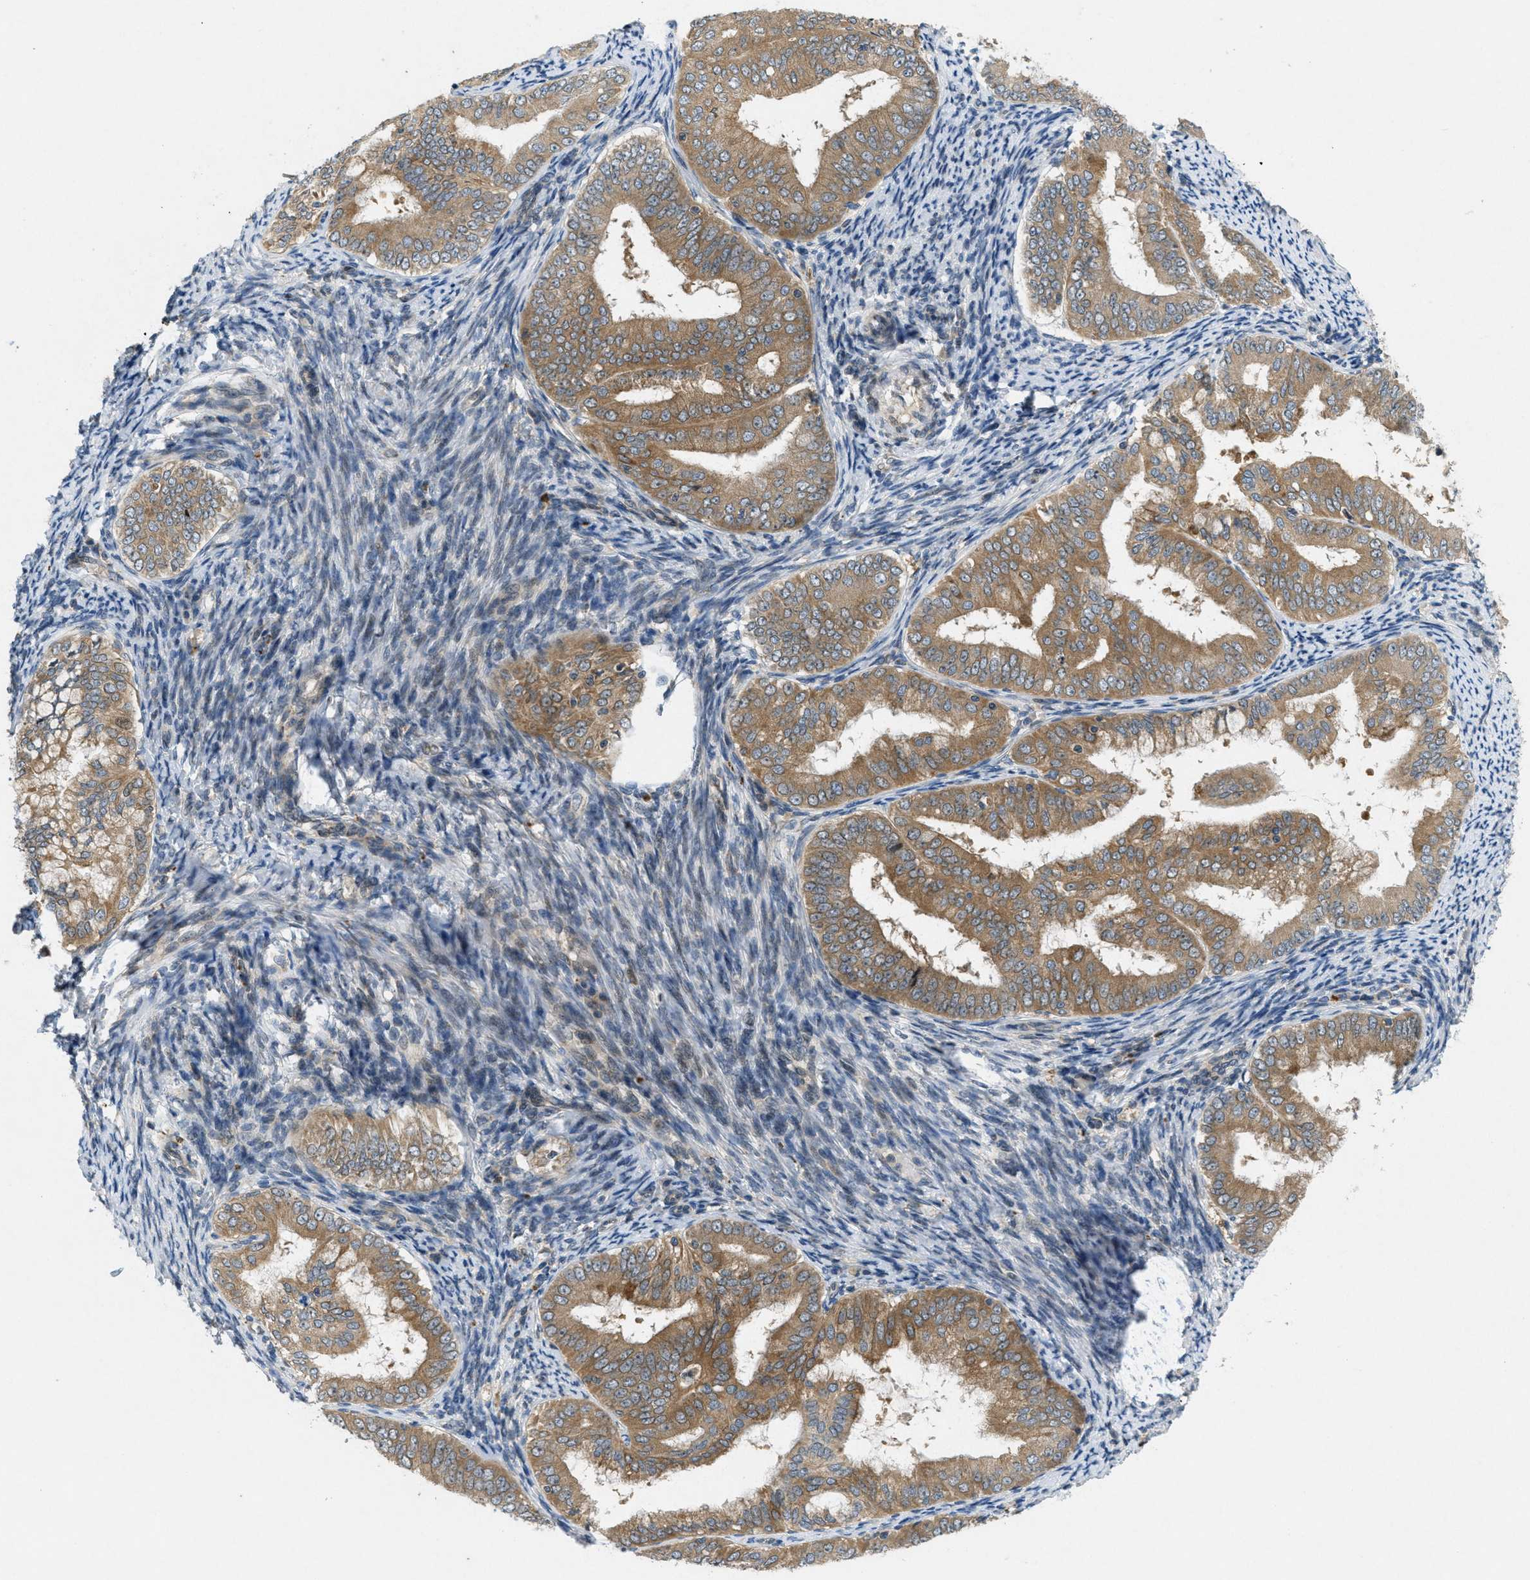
{"staining": {"intensity": "moderate", "quantity": ">75%", "location": "cytoplasmic/membranous"}, "tissue": "endometrial cancer", "cell_type": "Tumor cells", "image_type": "cancer", "snomed": [{"axis": "morphology", "description": "Adenocarcinoma, NOS"}, {"axis": "topography", "description": "Endometrium"}], "caption": "Human endometrial adenocarcinoma stained with a brown dye exhibits moderate cytoplasmic/membranous positive expression in about >75% of tumor cells.", "gene": "SIGMAR1", "patient": {"sex": "female", "age": 63}}